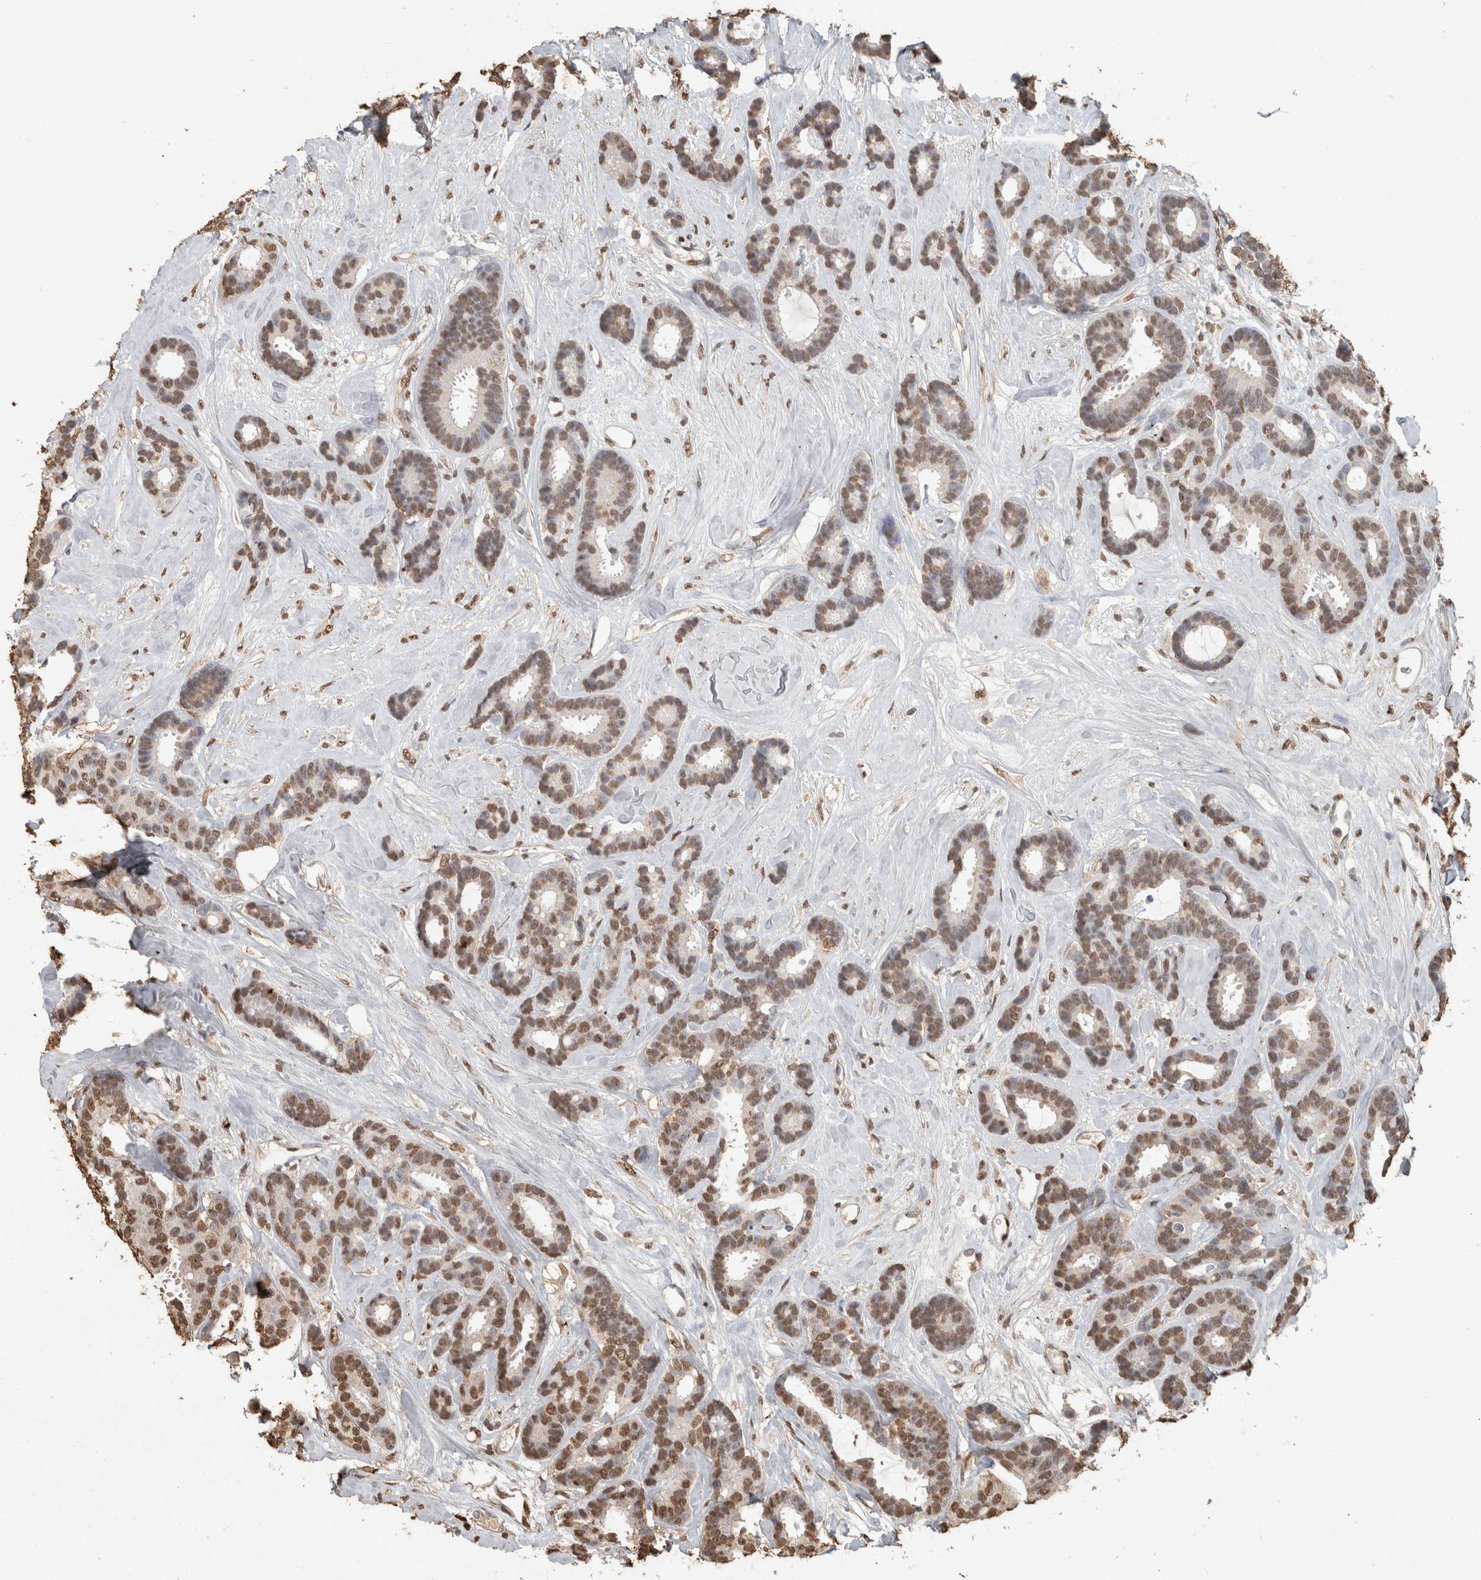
{"staining": {"intensity": "moderate", "quantity": ">75%", "location": "nuclear"}, "tissue": "breast cancer", "cell_type": "Tumor cells", "image_type": "cancer", "snomed": [{"axis": "morphology", "description": "Duct carcinoma"}, {"axis": "topography", "description": "Breast"}], "caption": "A photomicrograph showing moderate nuclear staining in about >75% of tumor cells in breast cancer, as visualized by brown immunohistochemical staining.", "gene": "HAND2", "patient": {"sex": "female", "age": 87}}